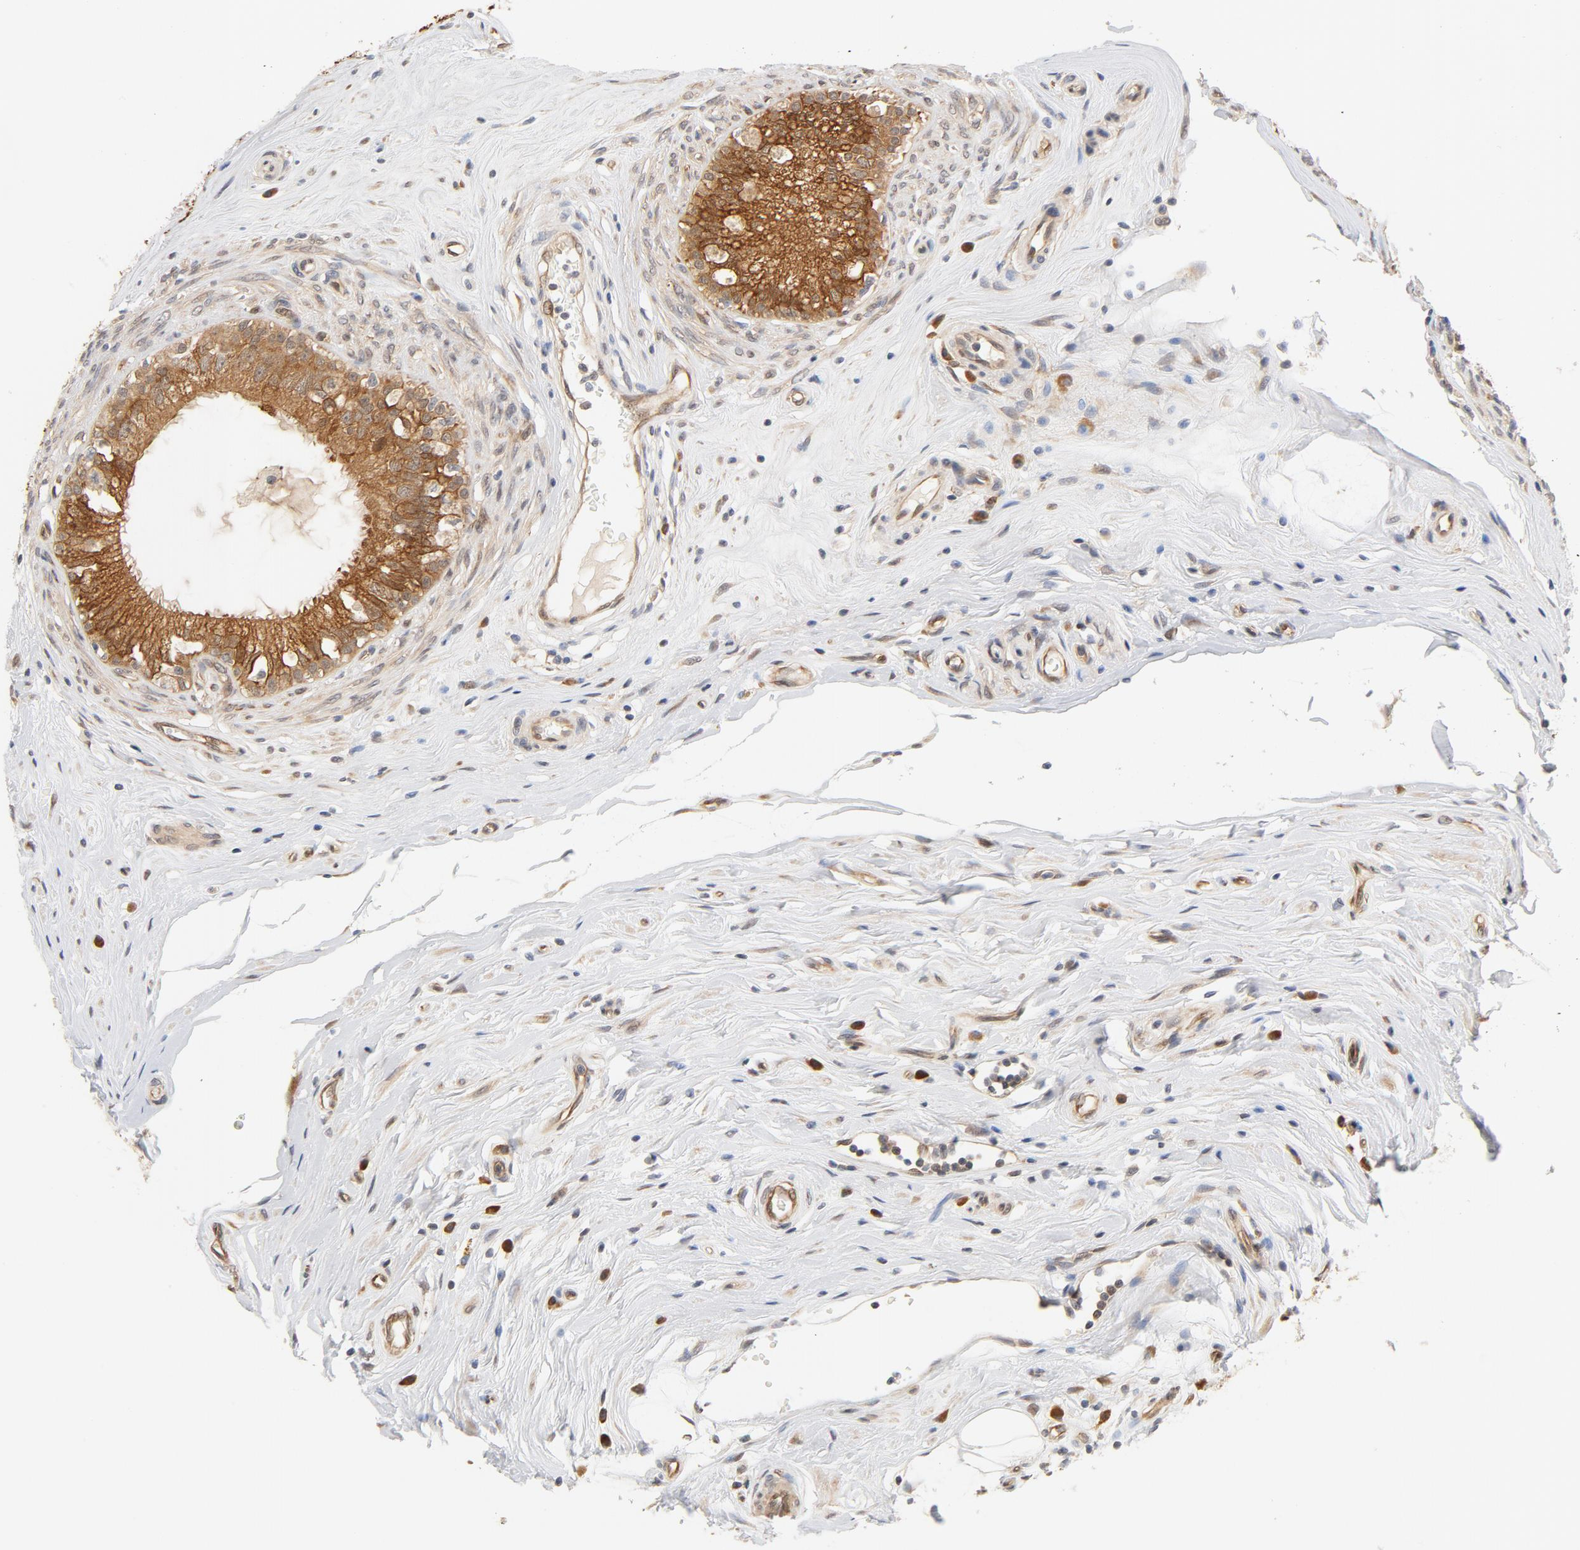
{"staining": {"intensity": "moderate", "quantity": ">75%", "location": "cytoplasmic/membranous"}, "tissue": "epididymis", "cell_type": "Glandular cells", "image_type": "normal", "snomed": [{"axis": "morphology", "description": "Normal tissue, NOS"}, {"axis": "morphology", "description": "Inflammation, NOS"}, {"axis": "topography", "description": "Epididymis"}], "caption": "The micrograph shows staining of unremarkable epididymis, revealing moderate cytoplasmic/membranous protein expression (brown color) within glandular cells. The protein is shown in brown color, while the nuclei are stained blue.", "gene": "EIF4E", "patient": {"sex": "male", "age": 84}}